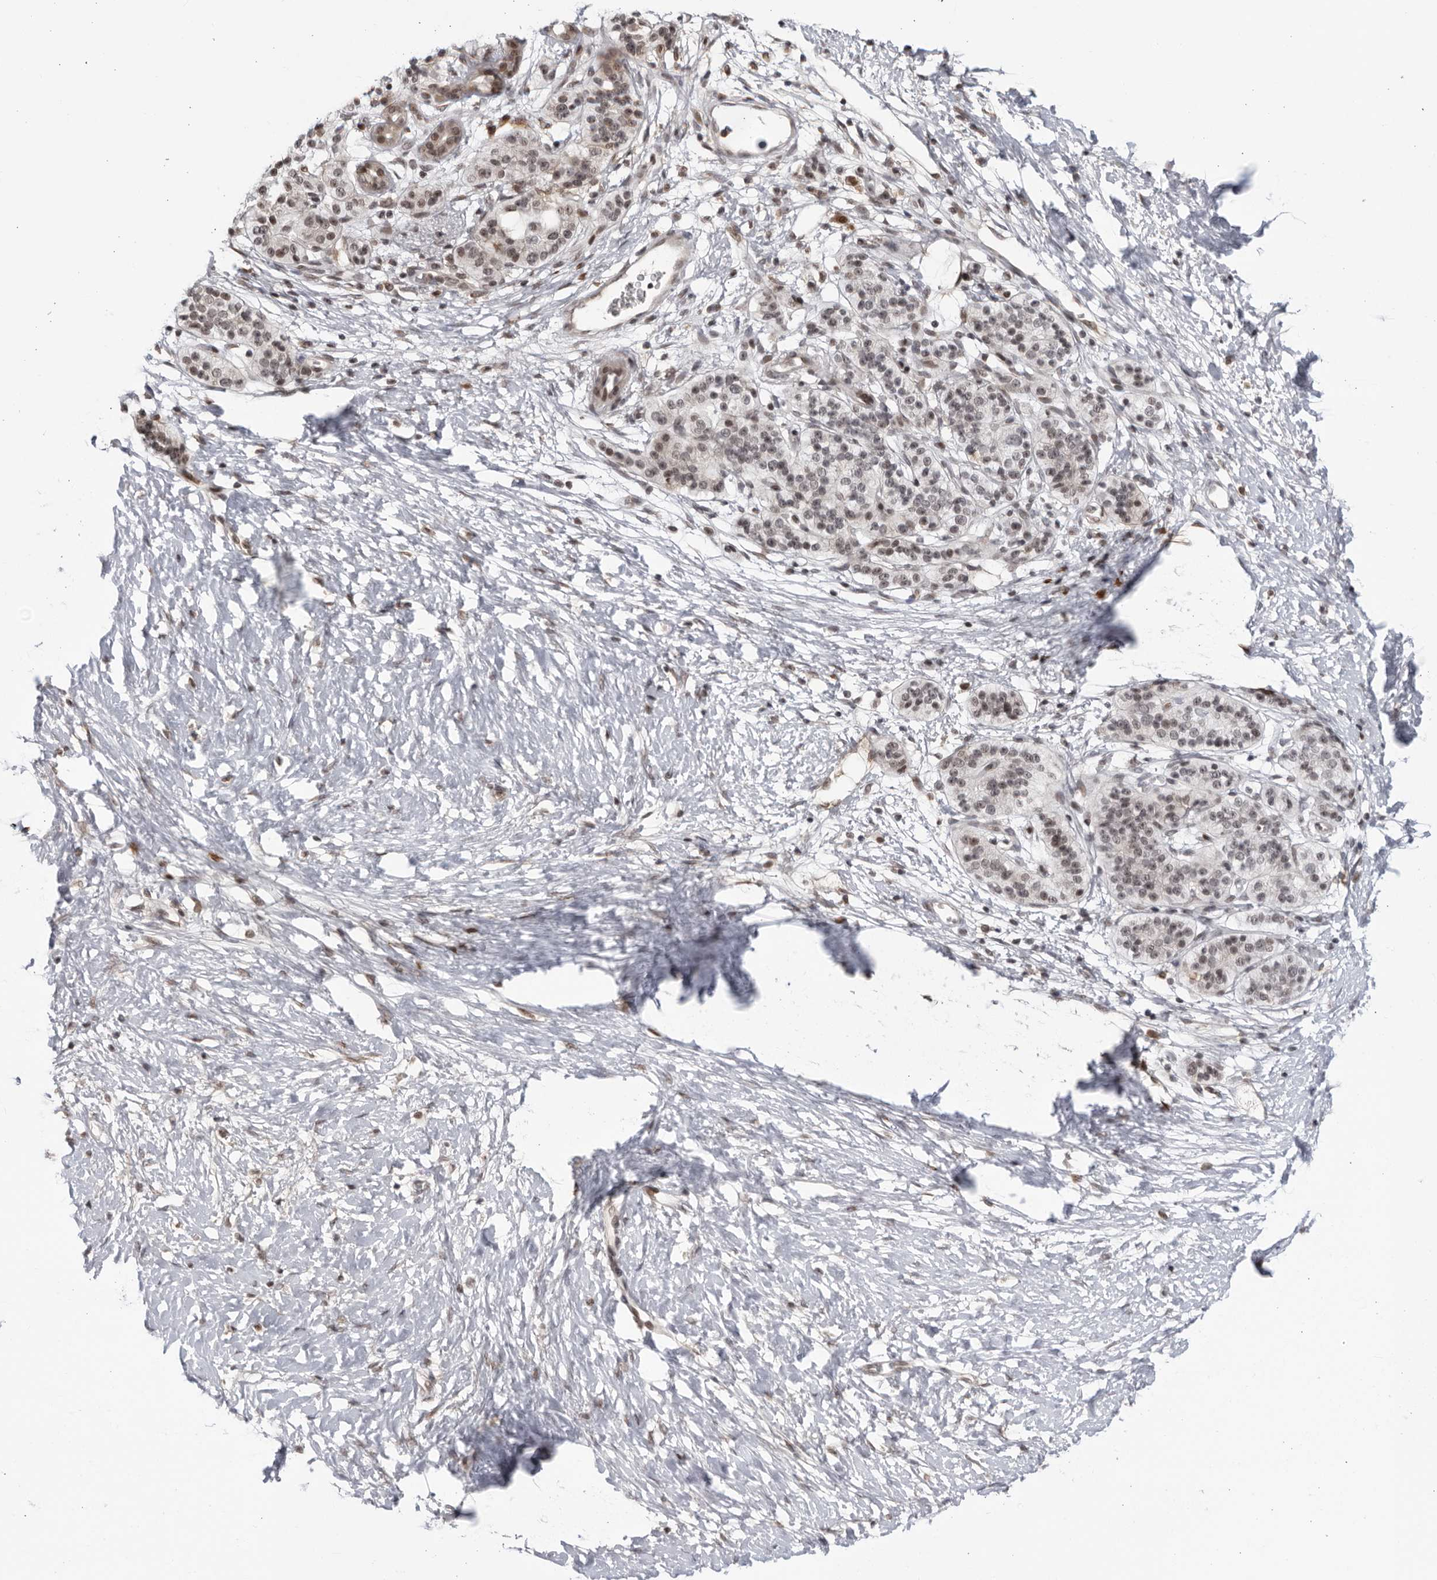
{"staining": {"intensity": "weak", "quantity": "<25%", "location": "nuclear"}, "tissue": "pancreatic cancer", "cell_type": "Tumor cells", "image_type": "cancer", "snomed": [{"axis": "morphology", "description": "Adenocarcinoma, NOS"}, {"axis": "topography", "description": "Pancreas"}], "caption": "There is no significant staining in tumor cells of pancreatic adenocarcinoma.", "gene": "DTL", "patient": {"sex": "male", "age": 50}}